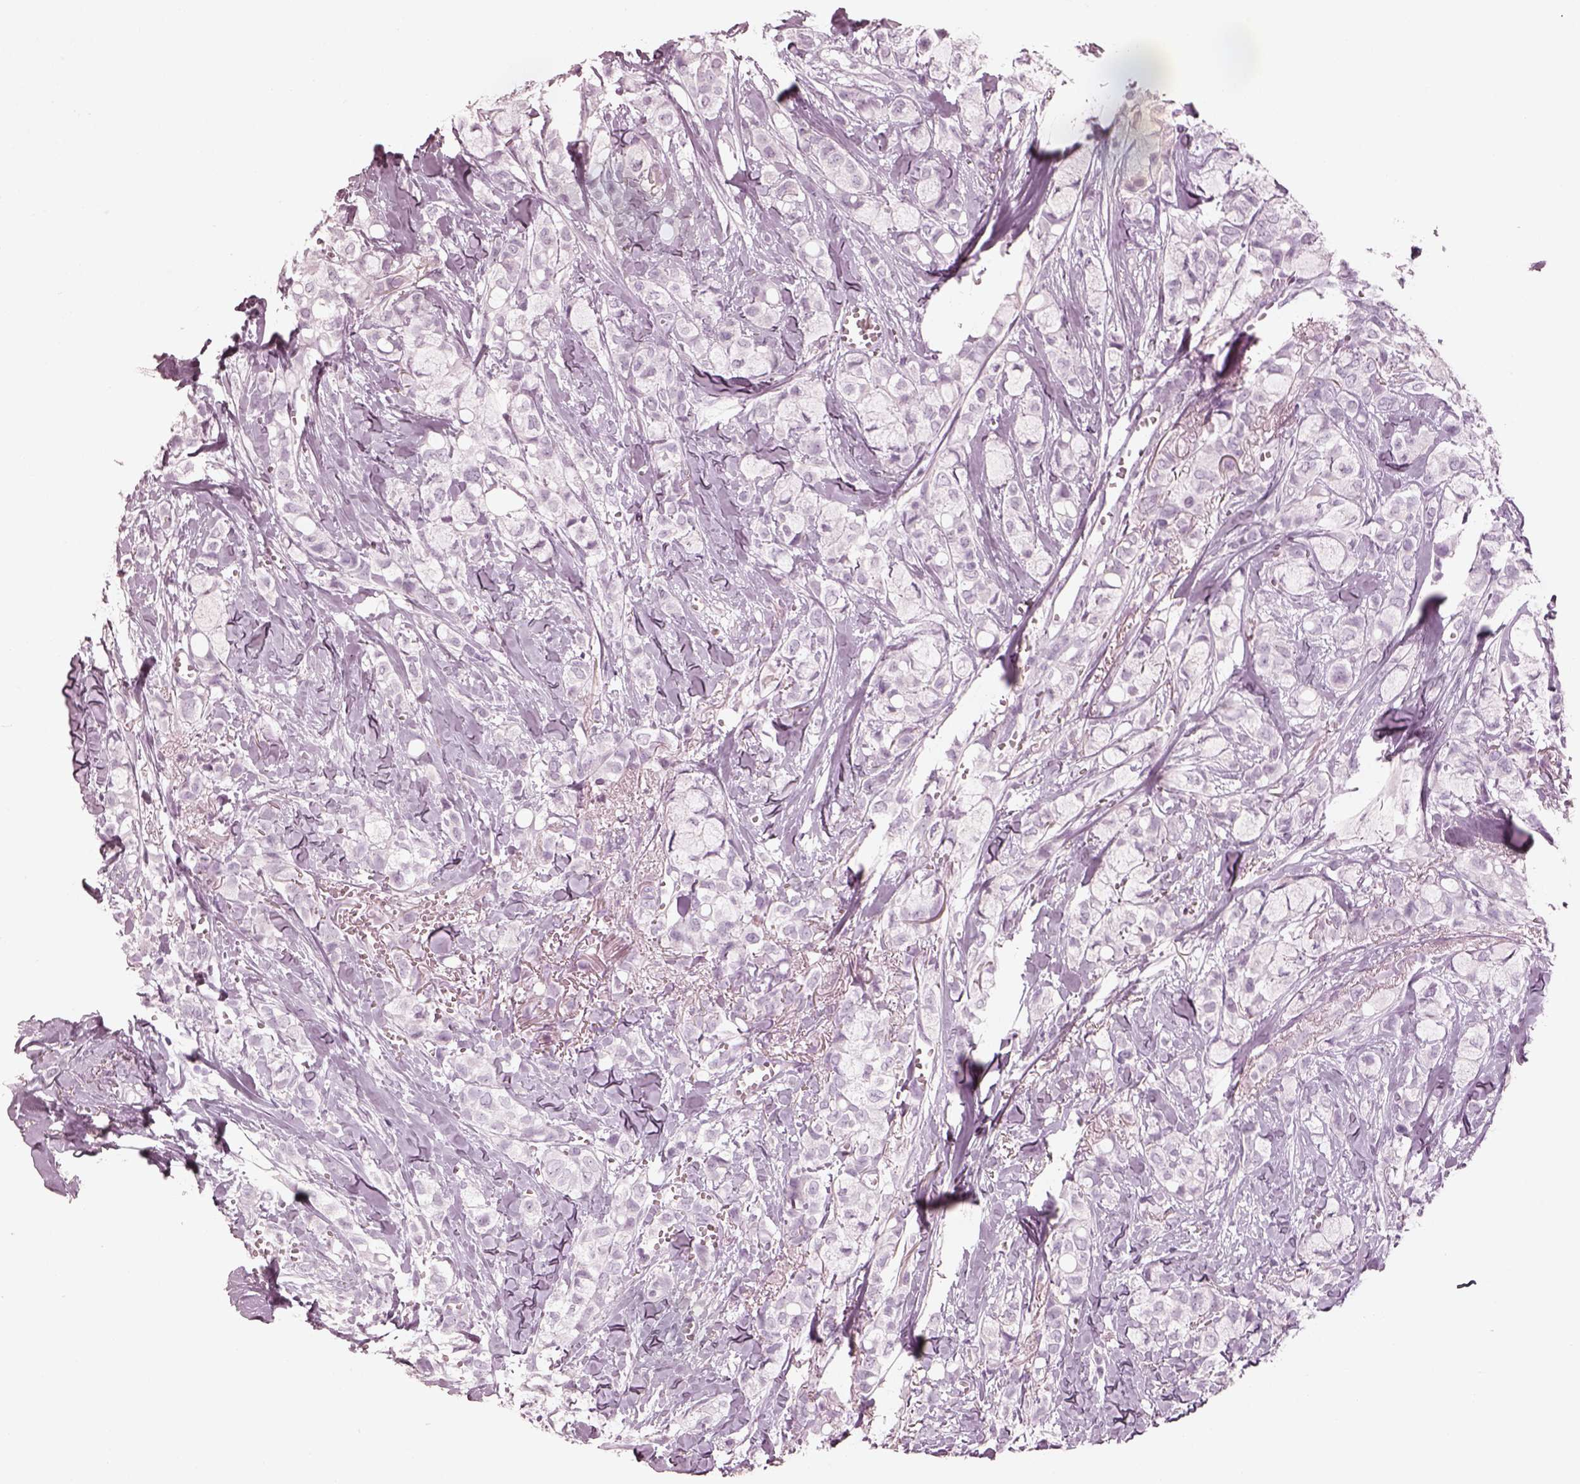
{"staining": {"intensity": "negative", "quantity": "none", "location": "none"}, "tissue": "breast cancer", "cell_type": "Tumor cells", "image_type": "cancer", "snomed": [{"axis": "morphology", "description": "Duct carcinoma"}, {"axis": "topography", "description": "Breast"}], "caption": "High power microscopy histopathology image of an immunohistochemistry histopathology image of breast intraductal carcinoma, revealing no significant expression in tumor cells.", "gene": "OPN4", "patient": {"sex": "female", "age": 85}}